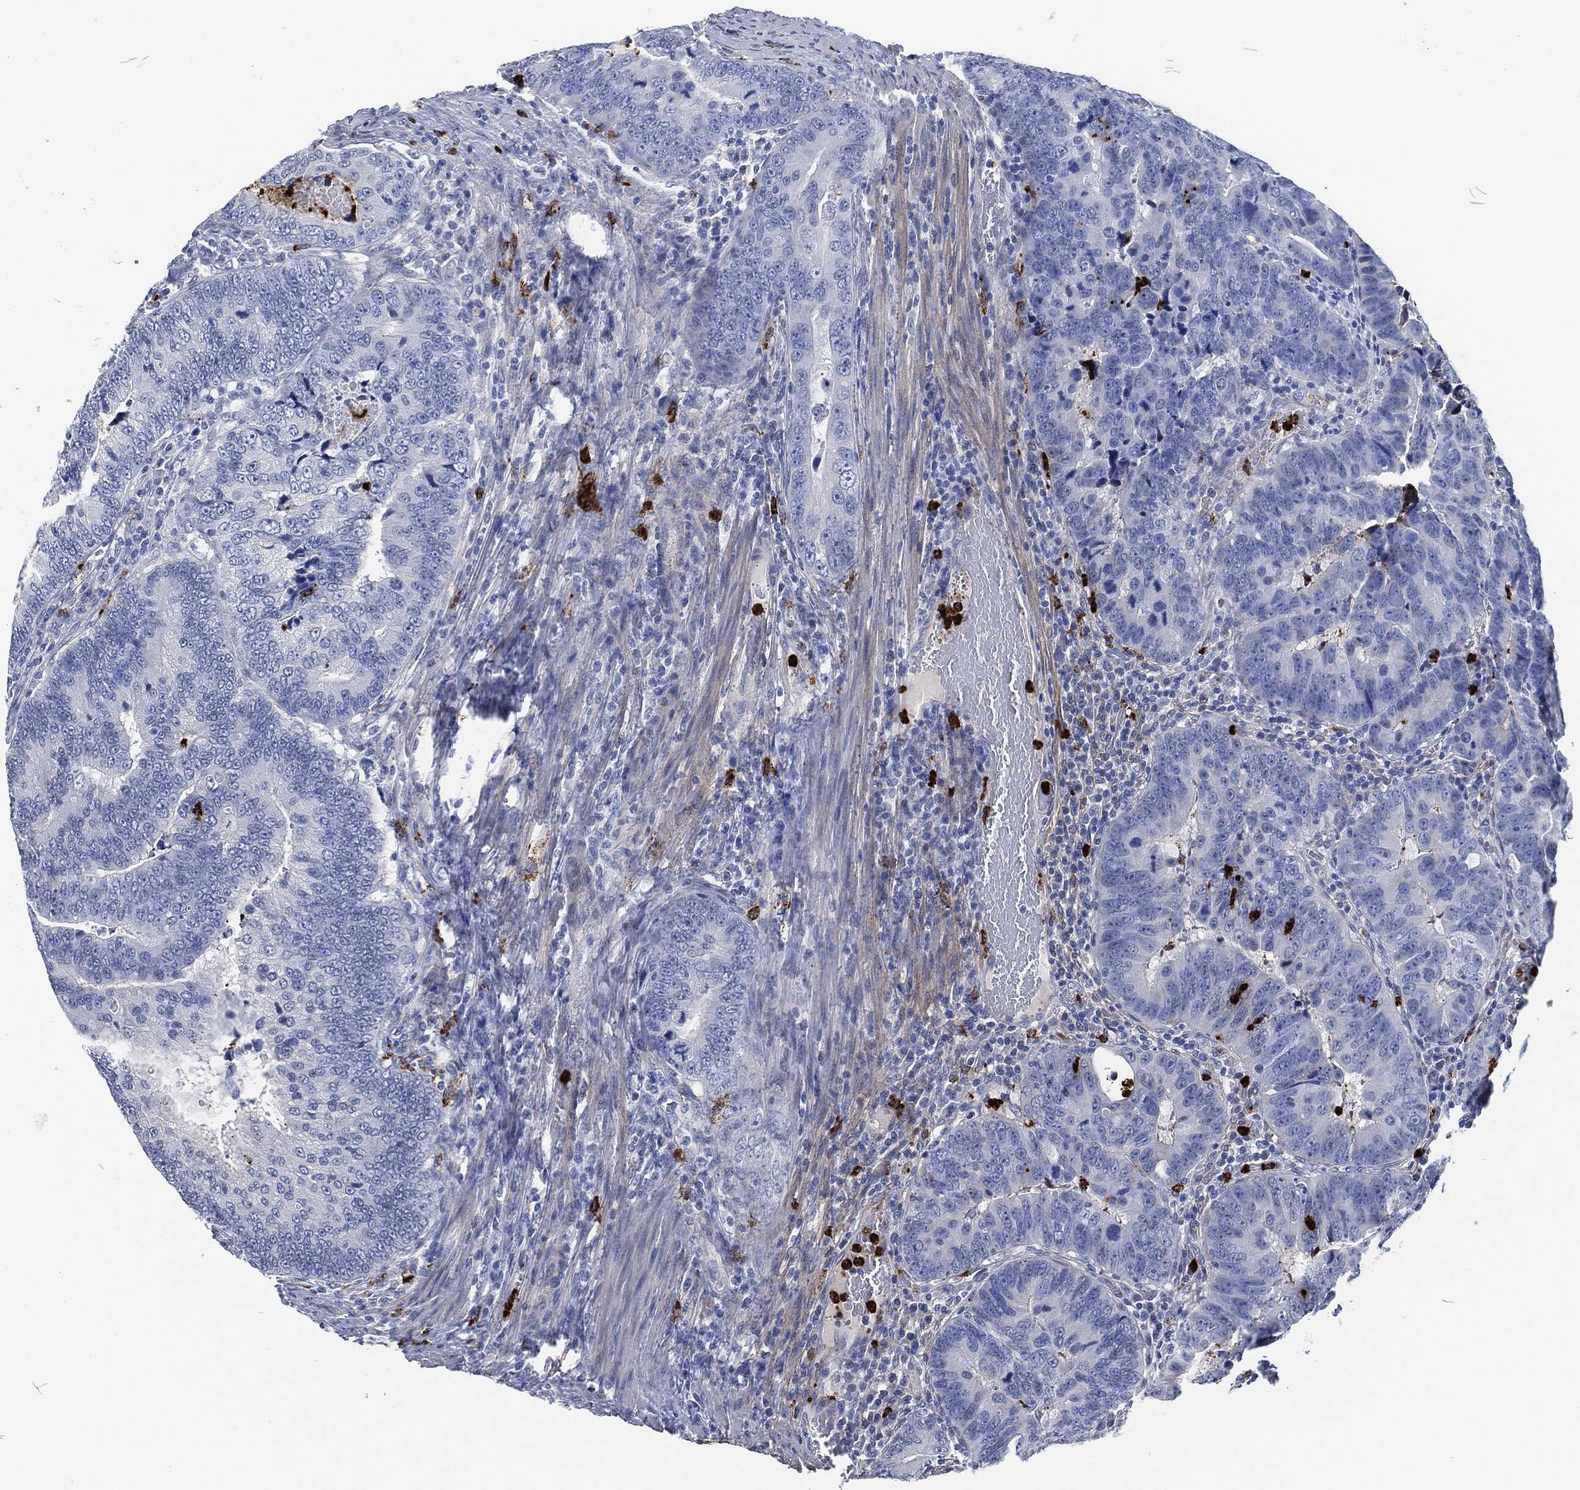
{"staining": {"intensity": "negative", "quantity": "none", "location": "none"}, "tissue": "colorectal cancer", "cell_type": "Tumor cells", "image_type": "cancer", "snomed": [{"axis": "morphology", "description": "Adenocarcinoma, NOS"}, {"axis": "topography", "description": "Colon"}], "caption": "Immunohistochemical staining of colorectal cancer displays no significant positivity in tumor cells.", "gene": "MPO", "patient": {"sex": "female", "age": 72}}